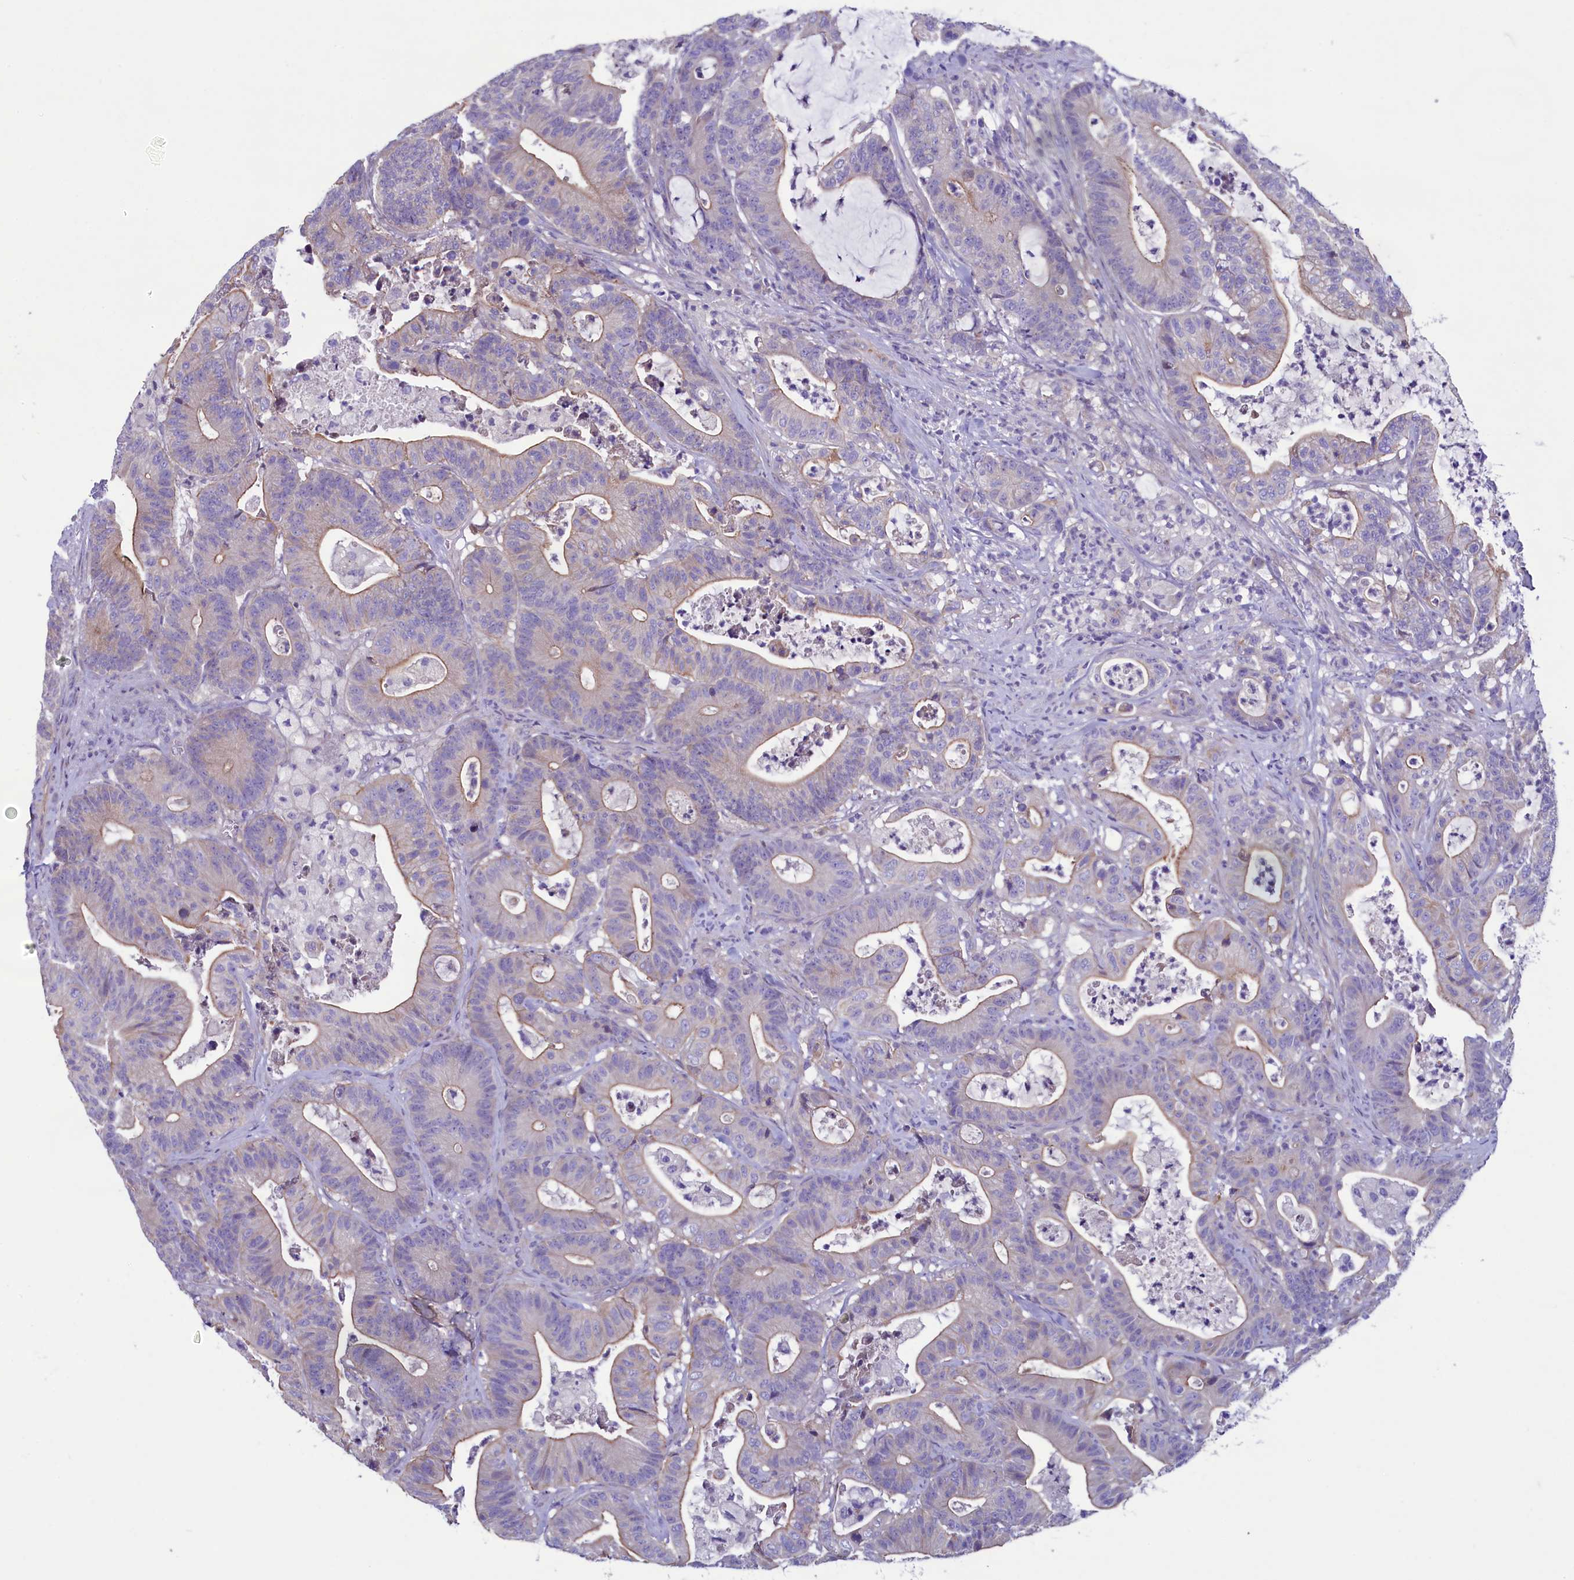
{"staining": {"intensity": "weak", "quantity": "25%-75%", "location": "cytoplasmic/membranous"}, "tissue": "colorectal cancer", "cell_type": "Tumor cells", "image_type": "cancer", "snomed": [{"axis": "morphology", "description": "Adenocarcinoma, NOS"}, {"axis": "topography", "description": "Colon"}], "caption": "Immunohistochemistry (IHC) image of neoplastic tissue: adenocarcinoma (colorectal) stained using immunohistochemistry (IHC) reveals low levels of weak protein expression localized specifically in the cytoplasmic/membranous of tumor cells, appearing as a cytoplasmic/membranous brown color.", "gene": "KRBOX5", "patient": {"sex": "female", "age": 84}}